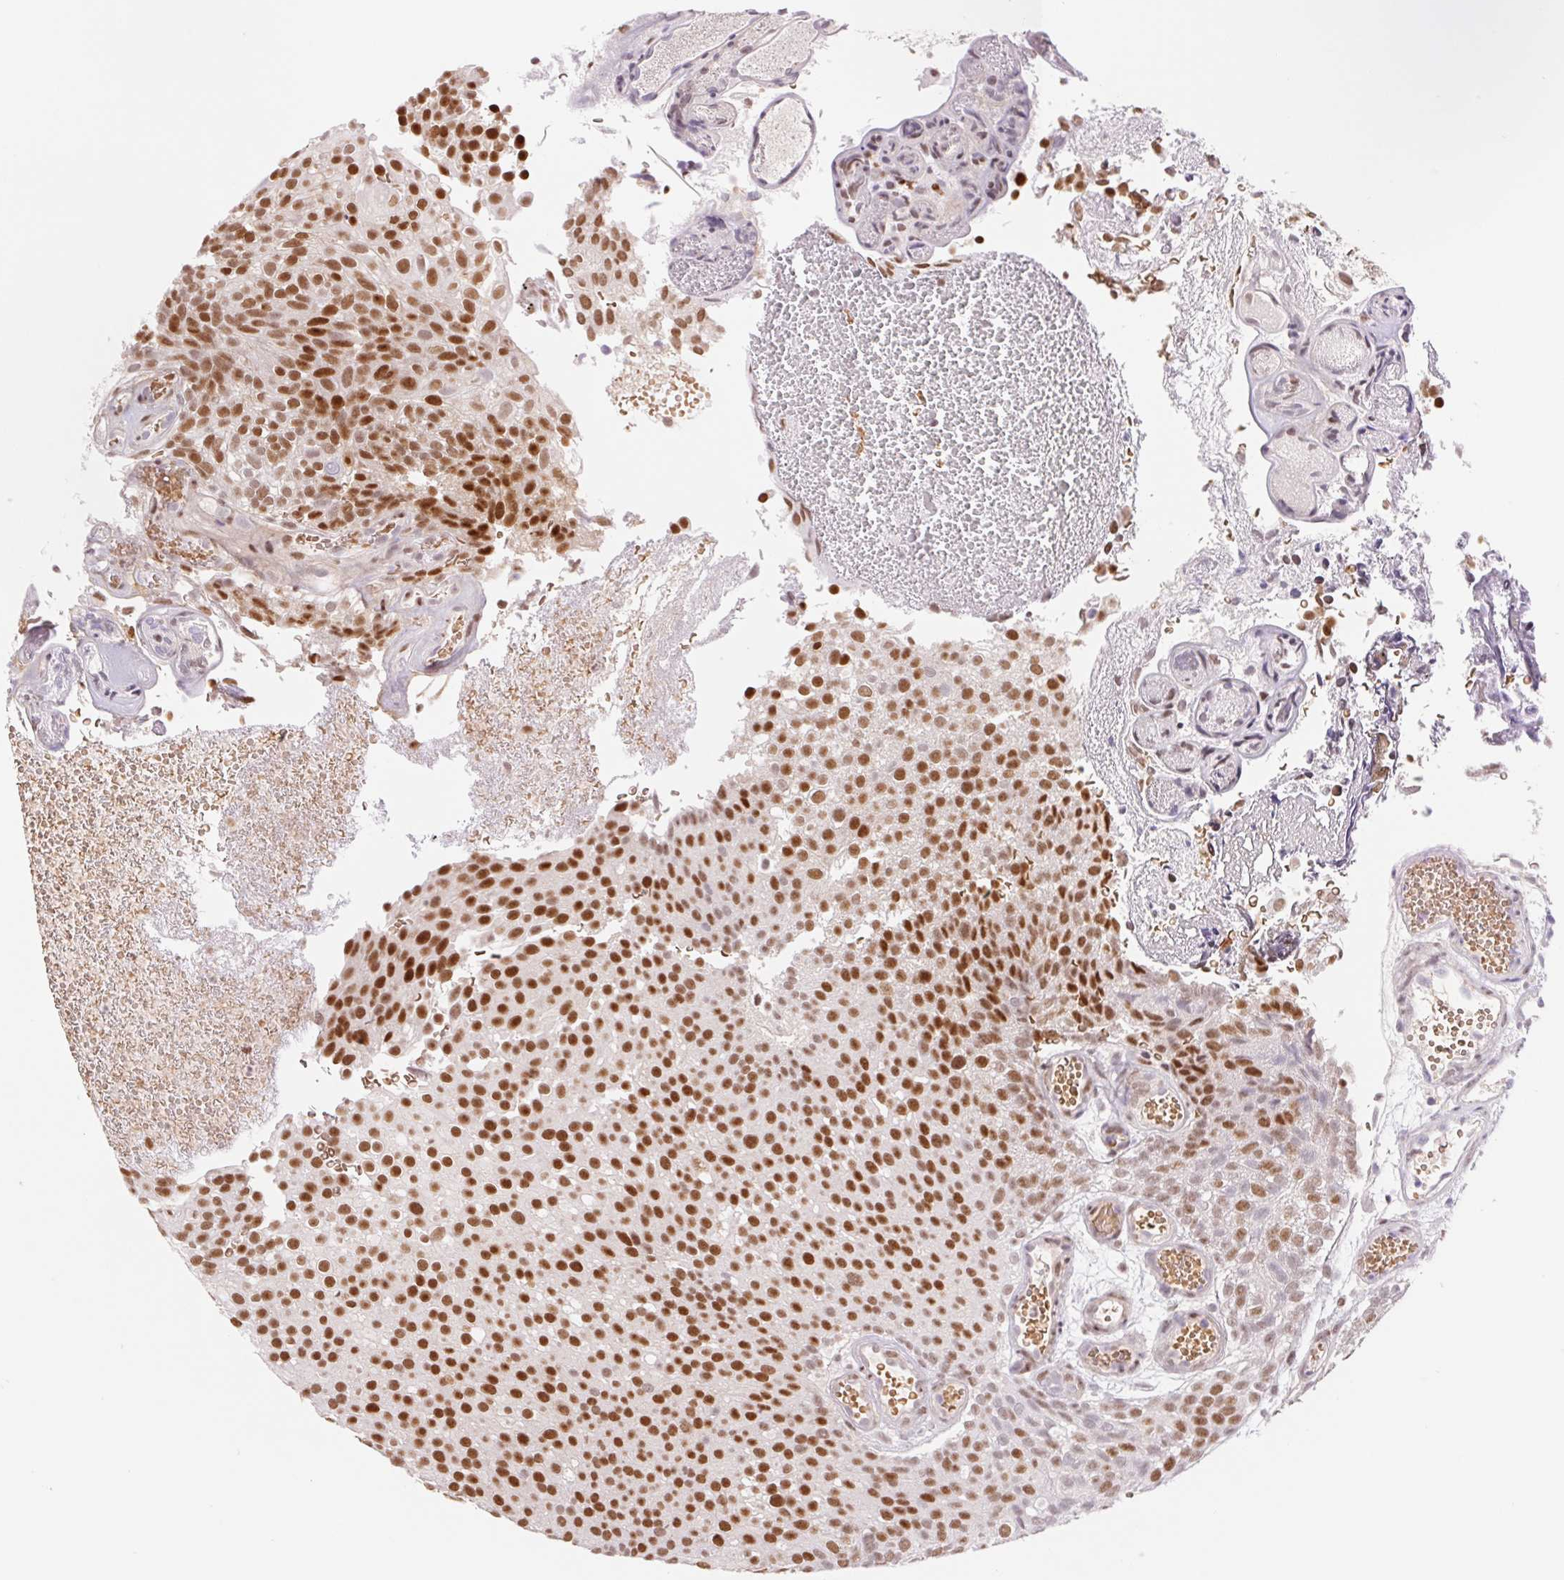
{"staining": {"intensity": "strong", "quantity": ">75%", "location": "nuclear"}, "tissue": "urothelial cancer", "cell_type": "Tumor cells", "image_type": "cancer", "snomed": [{"axis": "morphology", "description": "Urothelial carcinoma, Low grade"}, {"axis": "topography", "description": "Urinary bladder"}], "caption": "Protein staining reveals strong nuclear positivity in approximately >75% of tumor cells in low-grade urothelial carcinoma.", "gene": "TRERF1", "patient": {"sex": "male", "age": 78}}